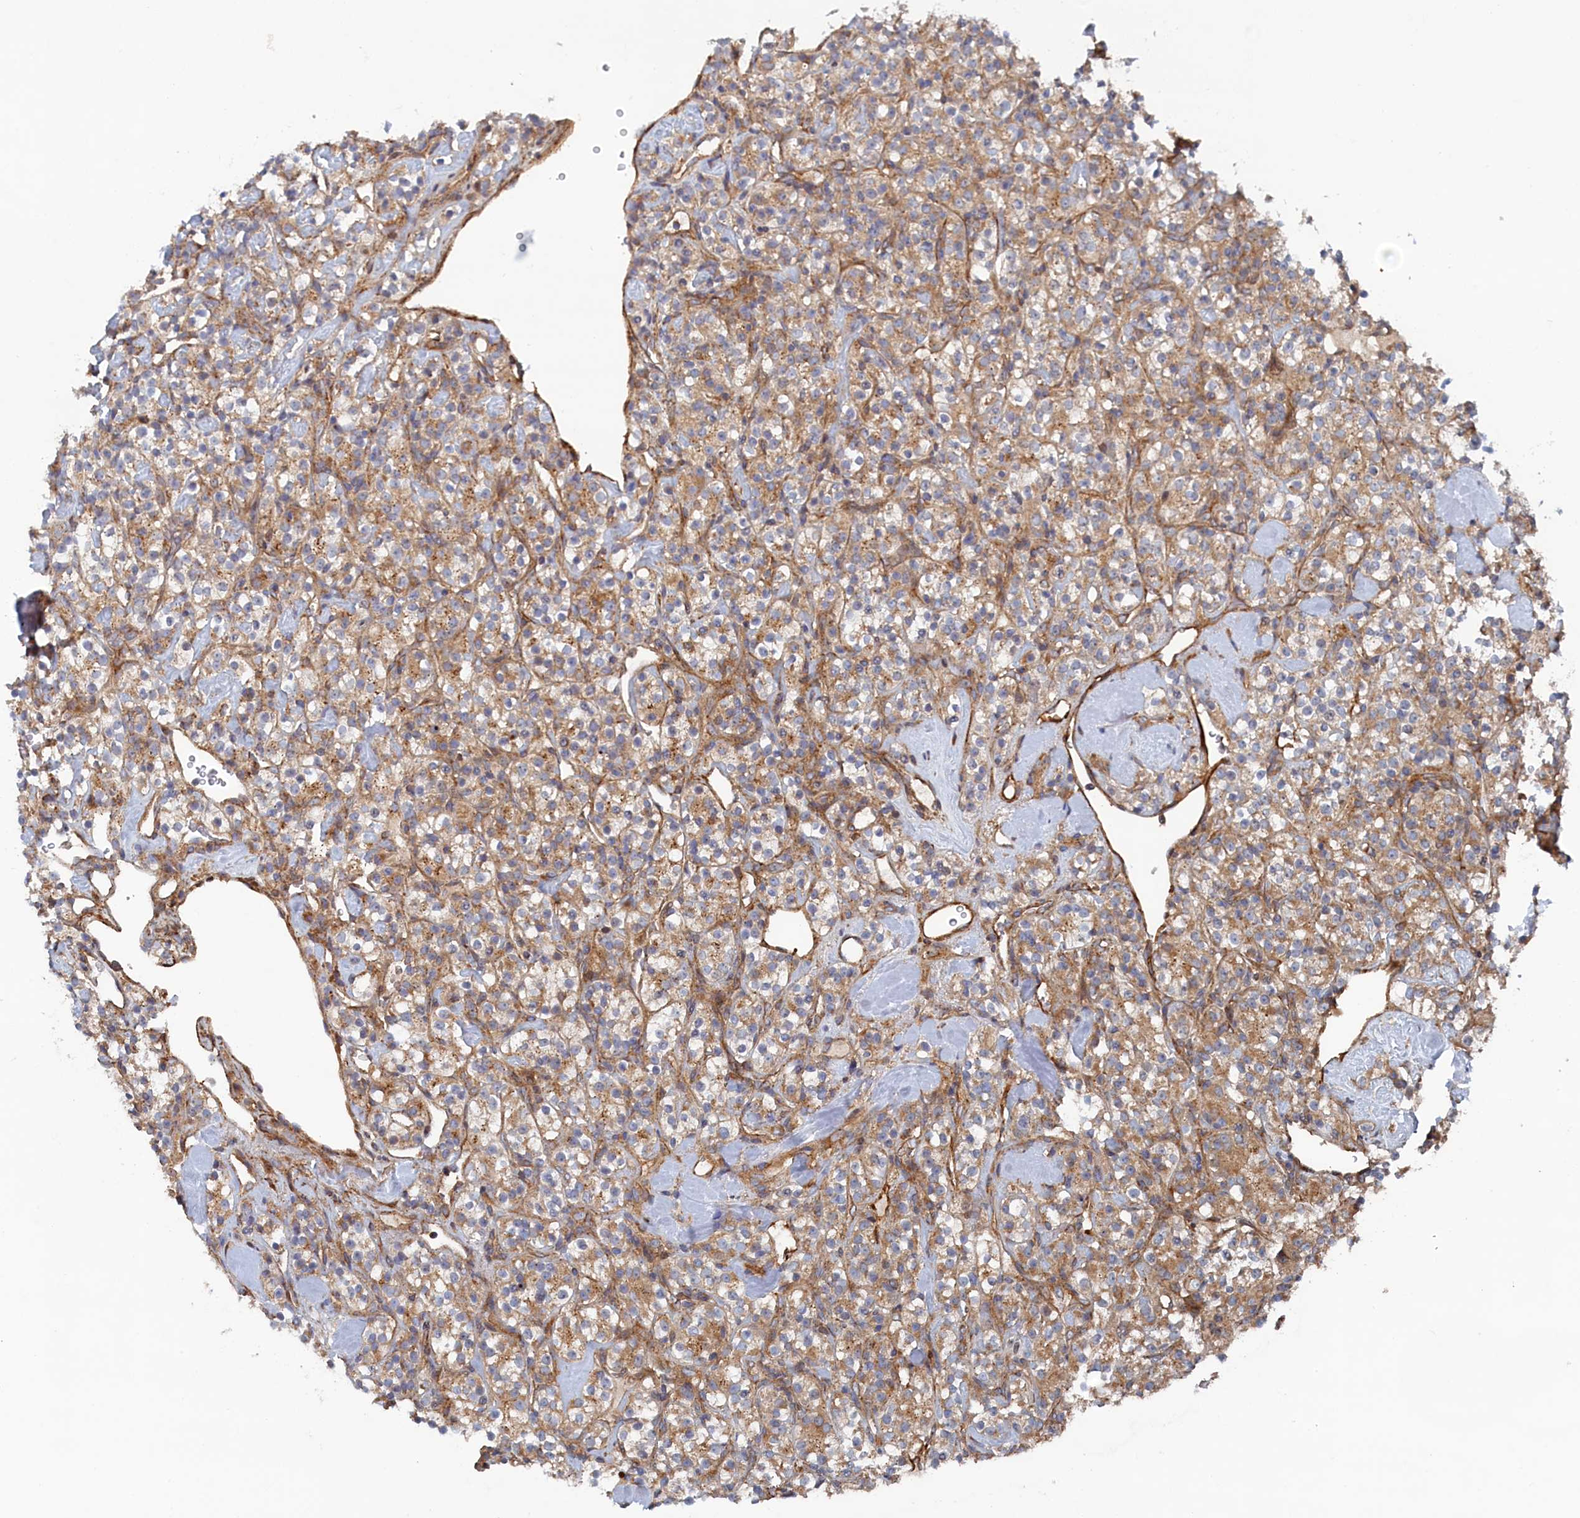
{"staining": {"intensity": "weak", "quantity": "<25%", "location": "cytoplasmic/membranous"}, "tissue": "renal cancer", "cell_type": "Tumor cells", "image_type": "cancer", "snomed": [{"axis": "morphology", "description": "Adenocarcinoma, NOS"}, {"axis": "topography", "description": "Kidney"}], "caption": "IHC photomicrograph of renal cancer (adenocarcinoma) stained for a protein (brown), which demonstrates no positivity in tumor cells. Brightfield microscopy of immunohistochemistry (IHC) stained with DAB (brown) and hematoxylin (blue), captured at high magnification.", "gene": "TMEM196", "patient": {"sex": "male", "age": 77}}